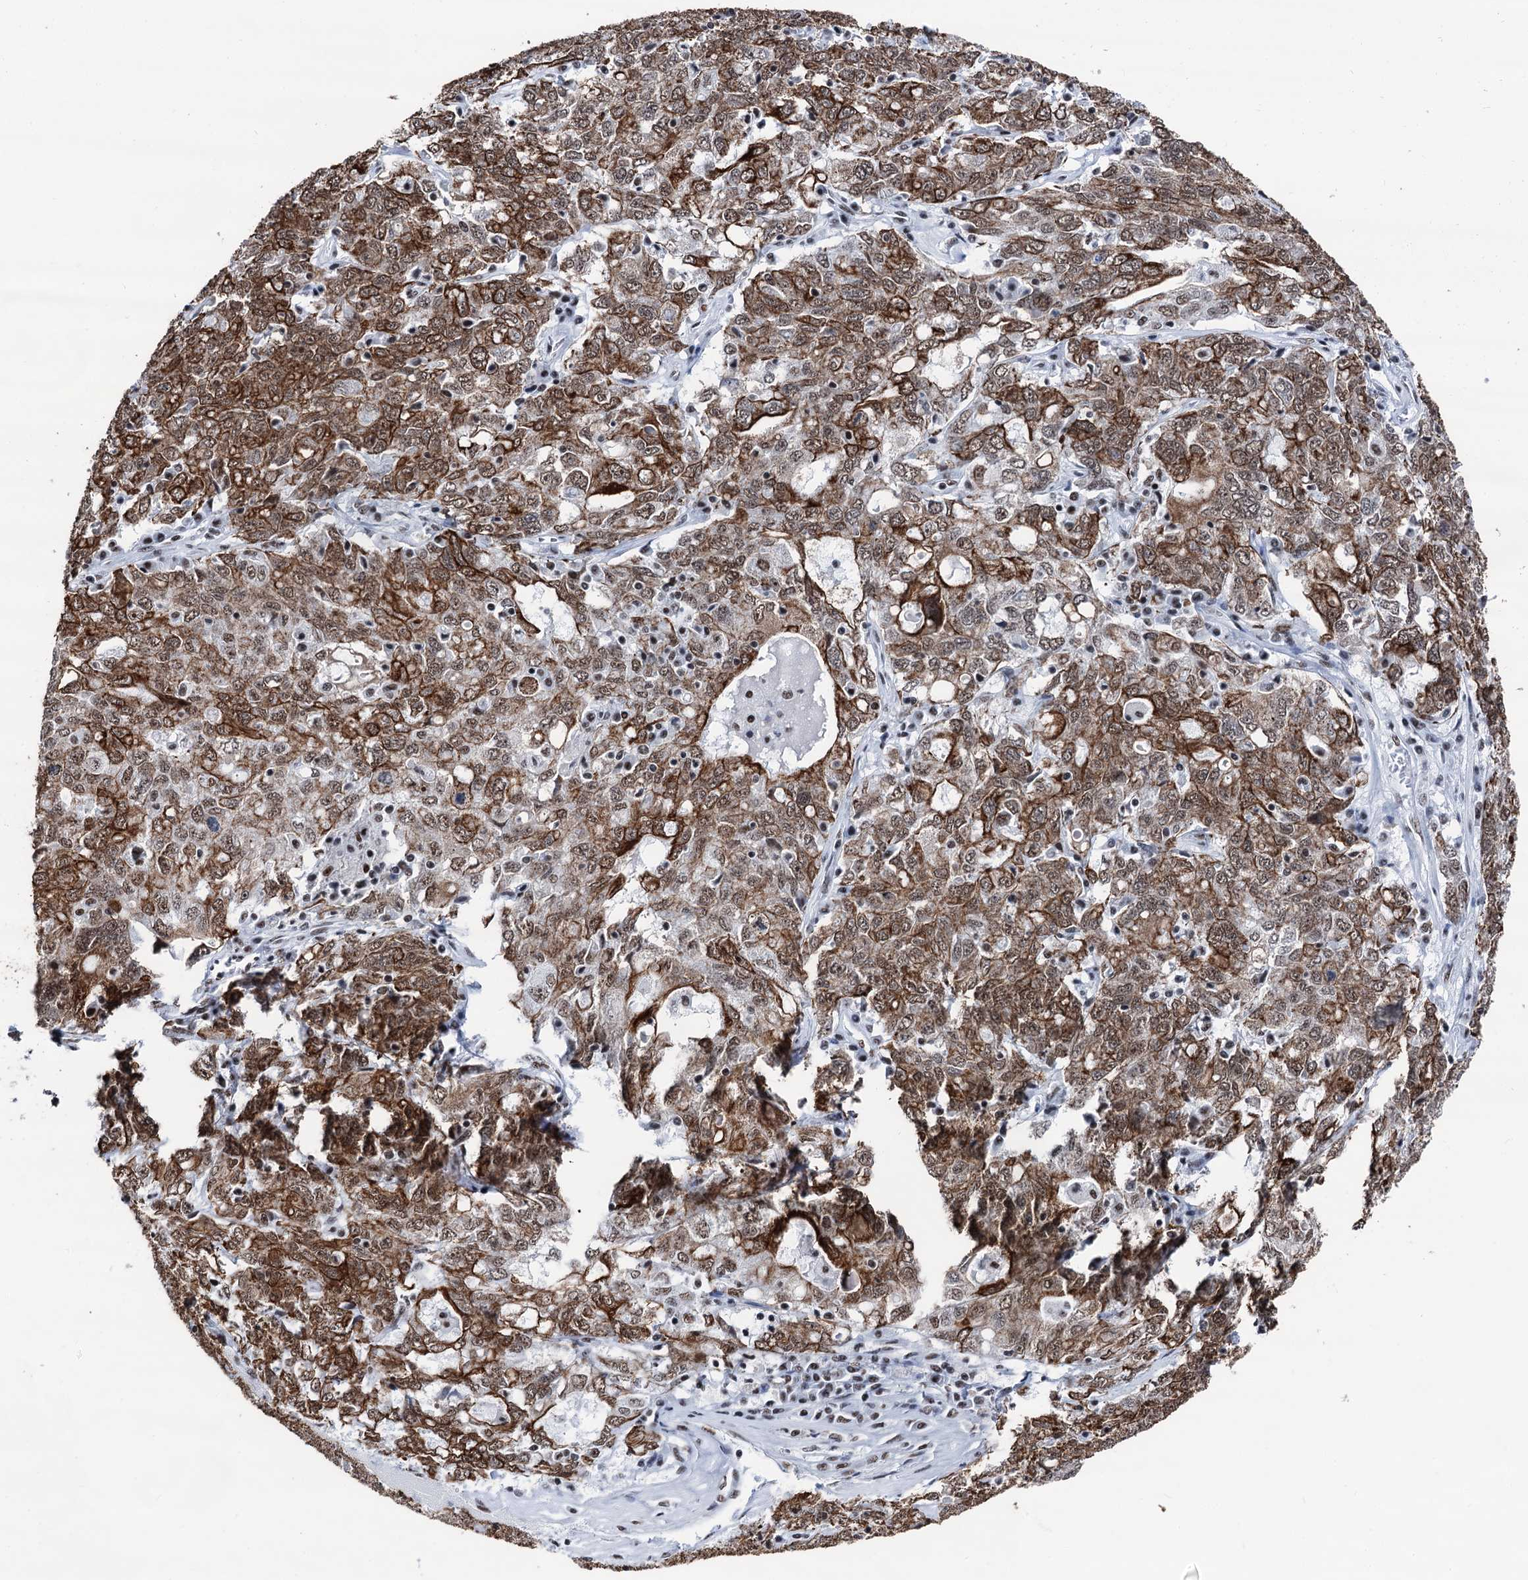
{"staining": {"intensity": "moderate", "quantity": ">75%", "location": "cytoplasmic/membranous,nuclear"}, "tissue": "ovarian cancer", "cell_type": "Tumor cells", "image_type": "cancer", "snomed": [{"axis": "morphology", "description": "Carcinoma, endometroid"}, {"axis": "topography", "description": "Ovary"}], "caption": "An image of human ovarian cancer (endometroid carcinoma) stained for a protein exhibits moderate cytoplasmic/membranous and nuclear brown staining in tumor cells. Nuclei are stained in blue.", "gene": "DDX23", "patient": {"sex": "female", "age": 62}}